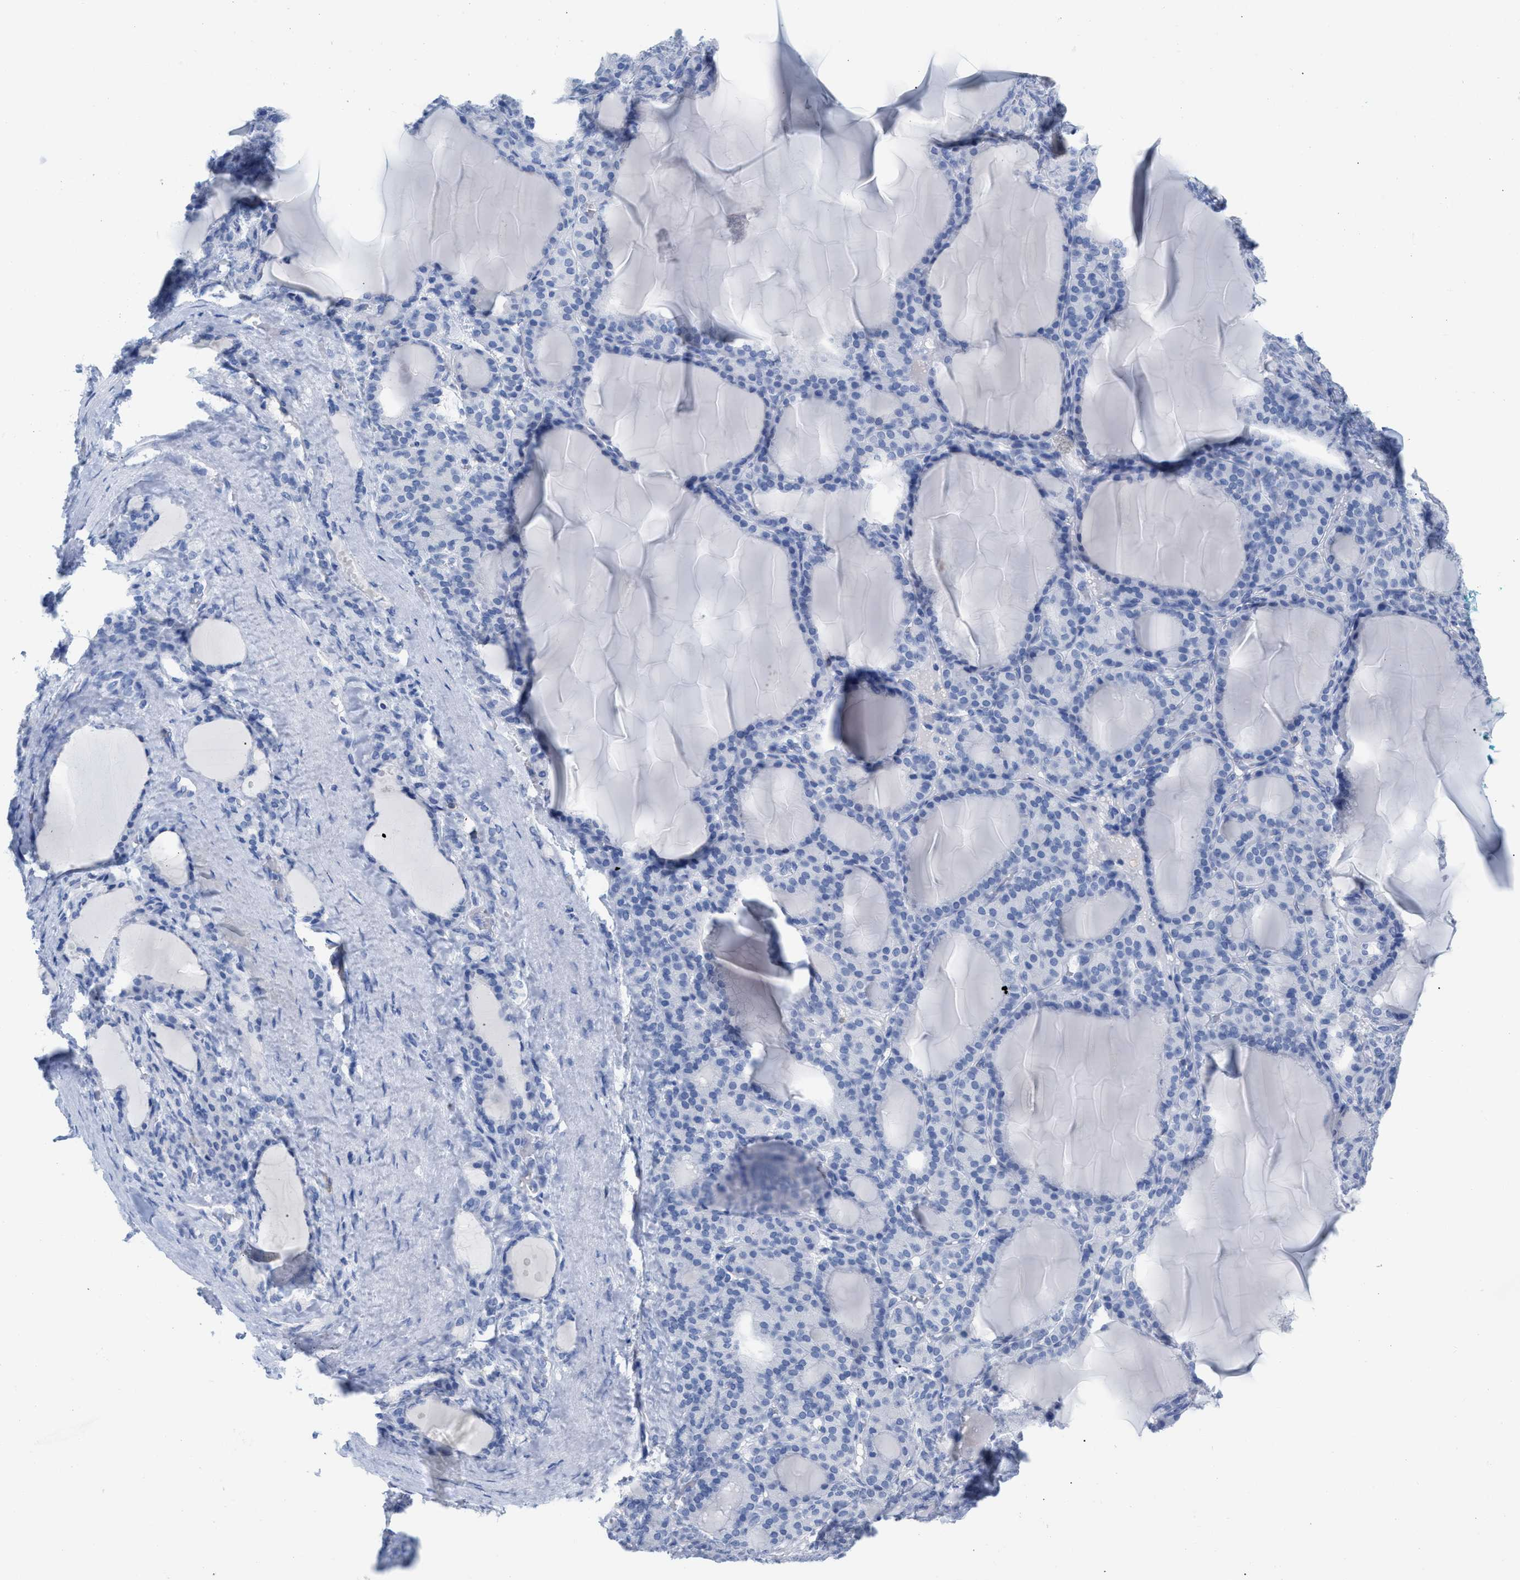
{"staining": {"intensity": "negative", "quantity": "none", "location": "none"}, "tissue": "thyroid gland", "cell_type": "Glandular cells", "image_type": "normal", "snomed": [{"axis": "morphology", "description": "Normal tissue, NOS"}, {"axis": "topography", "description": "Thyroid gland"}], "caption": "Immunohistochemistry of normal thyroid gland shows no expression in glandular cells.", "gene": "CD5", "patient": {"sex": "female", "age": 28}}